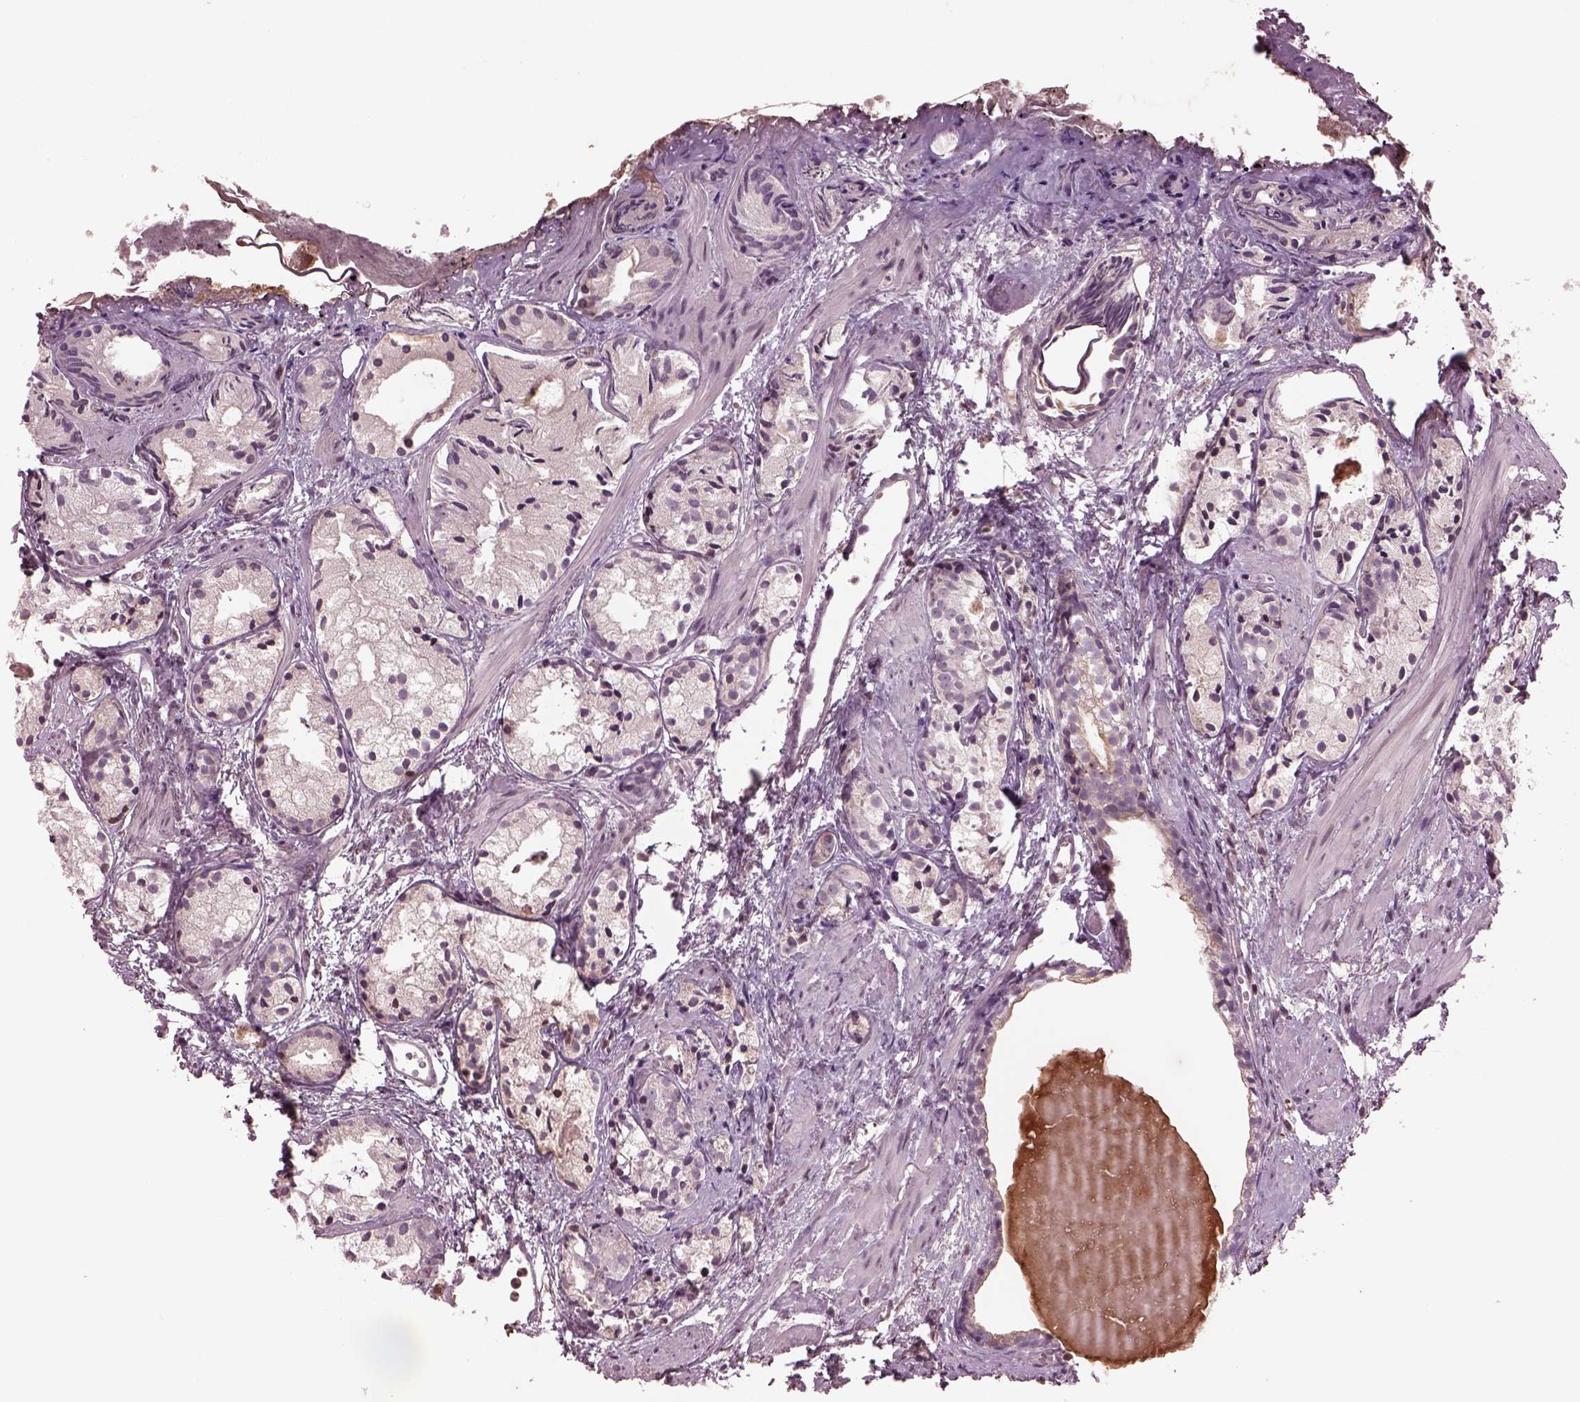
{"staining": {"intensity": "negative", "quantity": "none", "location": "none"}, "tissue": "prostate cancer", "cell_type": "Tumor cells", "image_type": "cancer", "snomed": [{"axis": "morphology", "description": "Adenocarcinoma, High grade"}, {"axis": "topography", "description": "Prostate"}], "caption": "Tumor cells are negative for brown protein staining in high-grade adenocarcinoma (prostate).", "gene": "PTX4", "patient": {"sex": "male", "age": 85}}